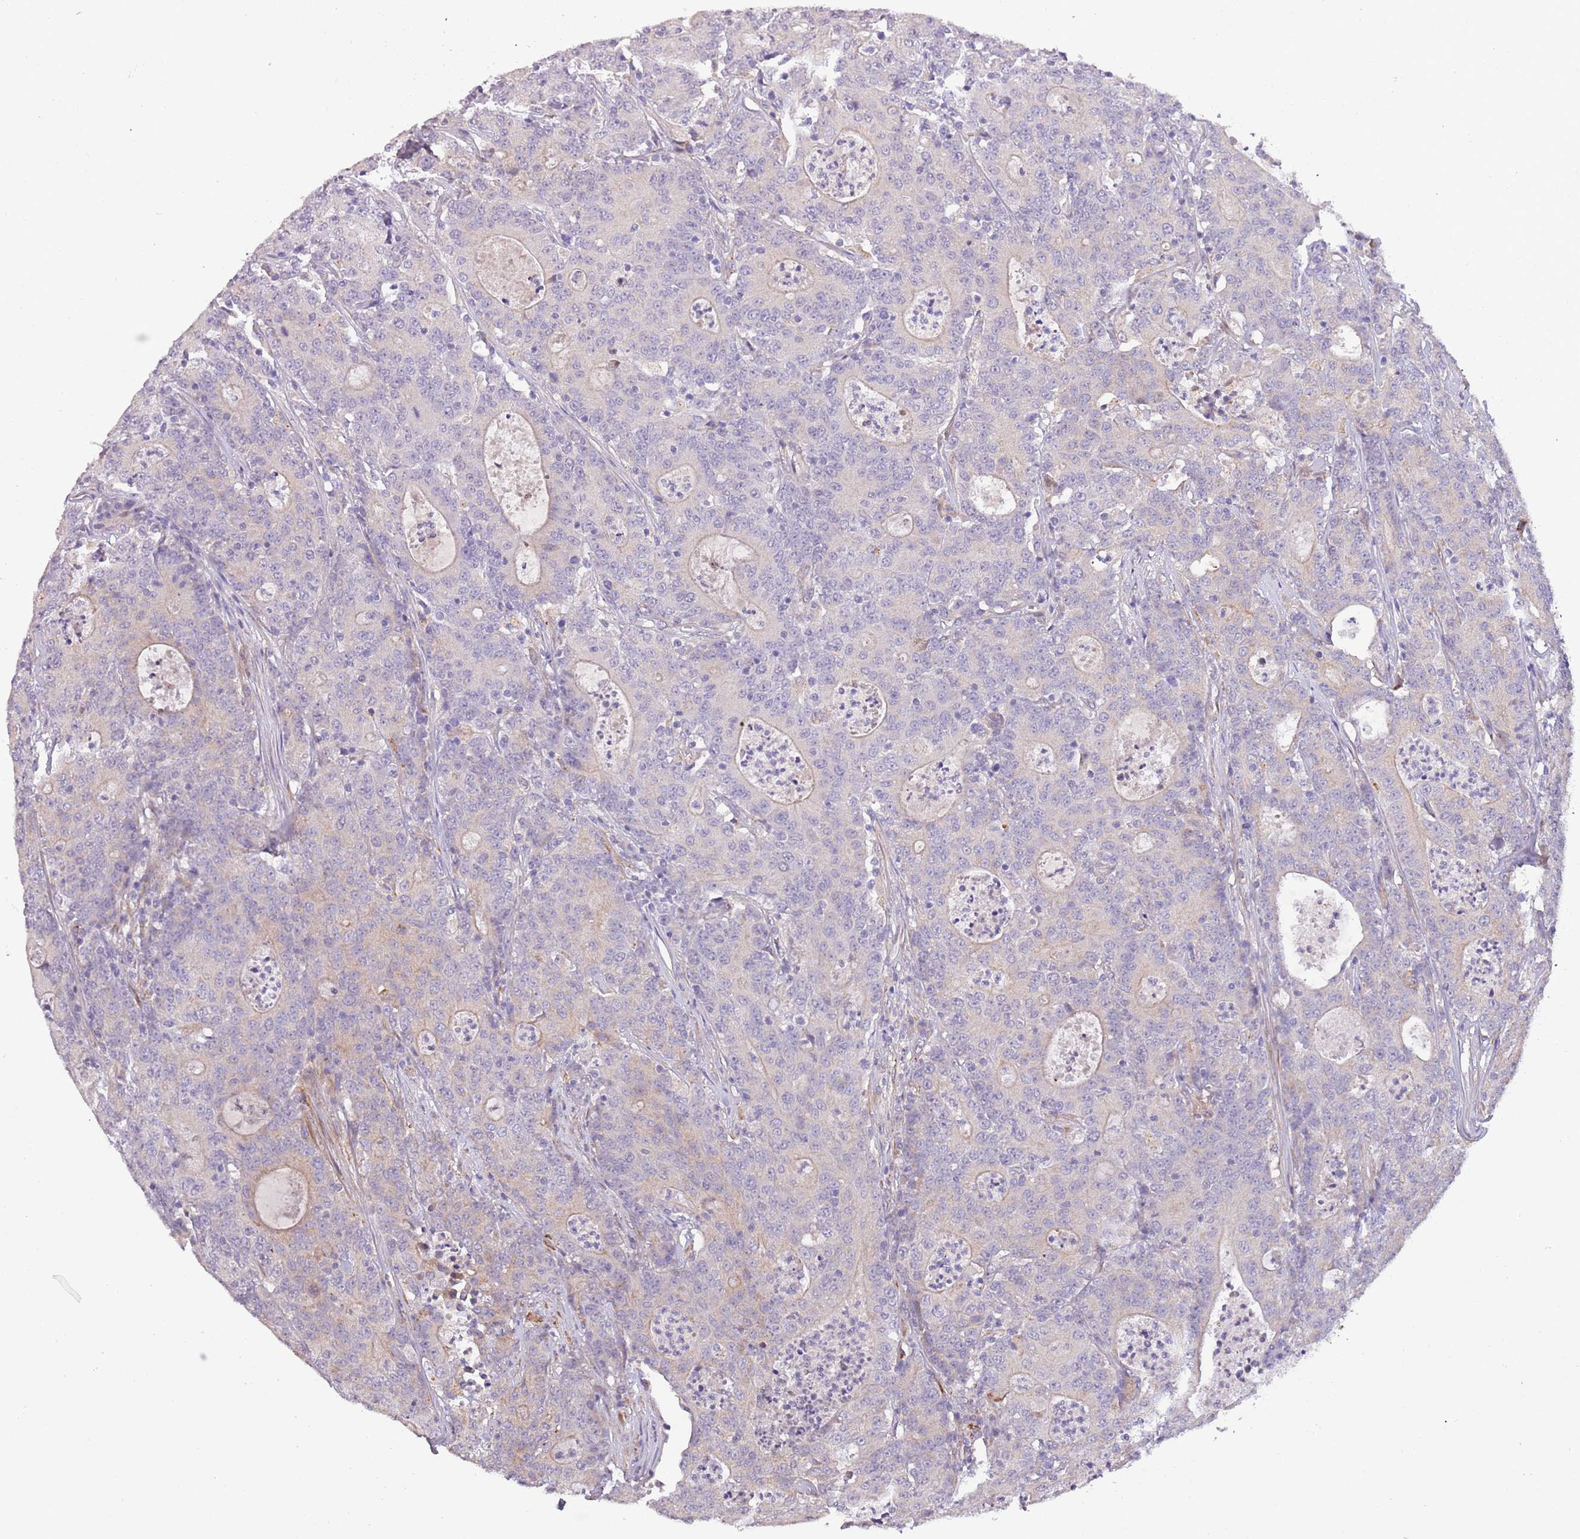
{"staining": {"intensity": "negative", "quantity": "none", "location": "none"}, "tissue": "colorectal cancer", "cell_type": "Tumor cells", "image_type": "cancer", "snomed": [{"axis": "morphology", "description": "Adenocarcinoma, NOS"}, {"axis": "topography", "description": "Colon"}], "caption": "An IHC micrograph of colorectal cancer (adenocarcinoma) is shown. There is no staining in tumor cells of colorectal cancer (adenocarcinoma).", "gene": "ZNF658", "patient": {"sex": "male", "age": 83}}